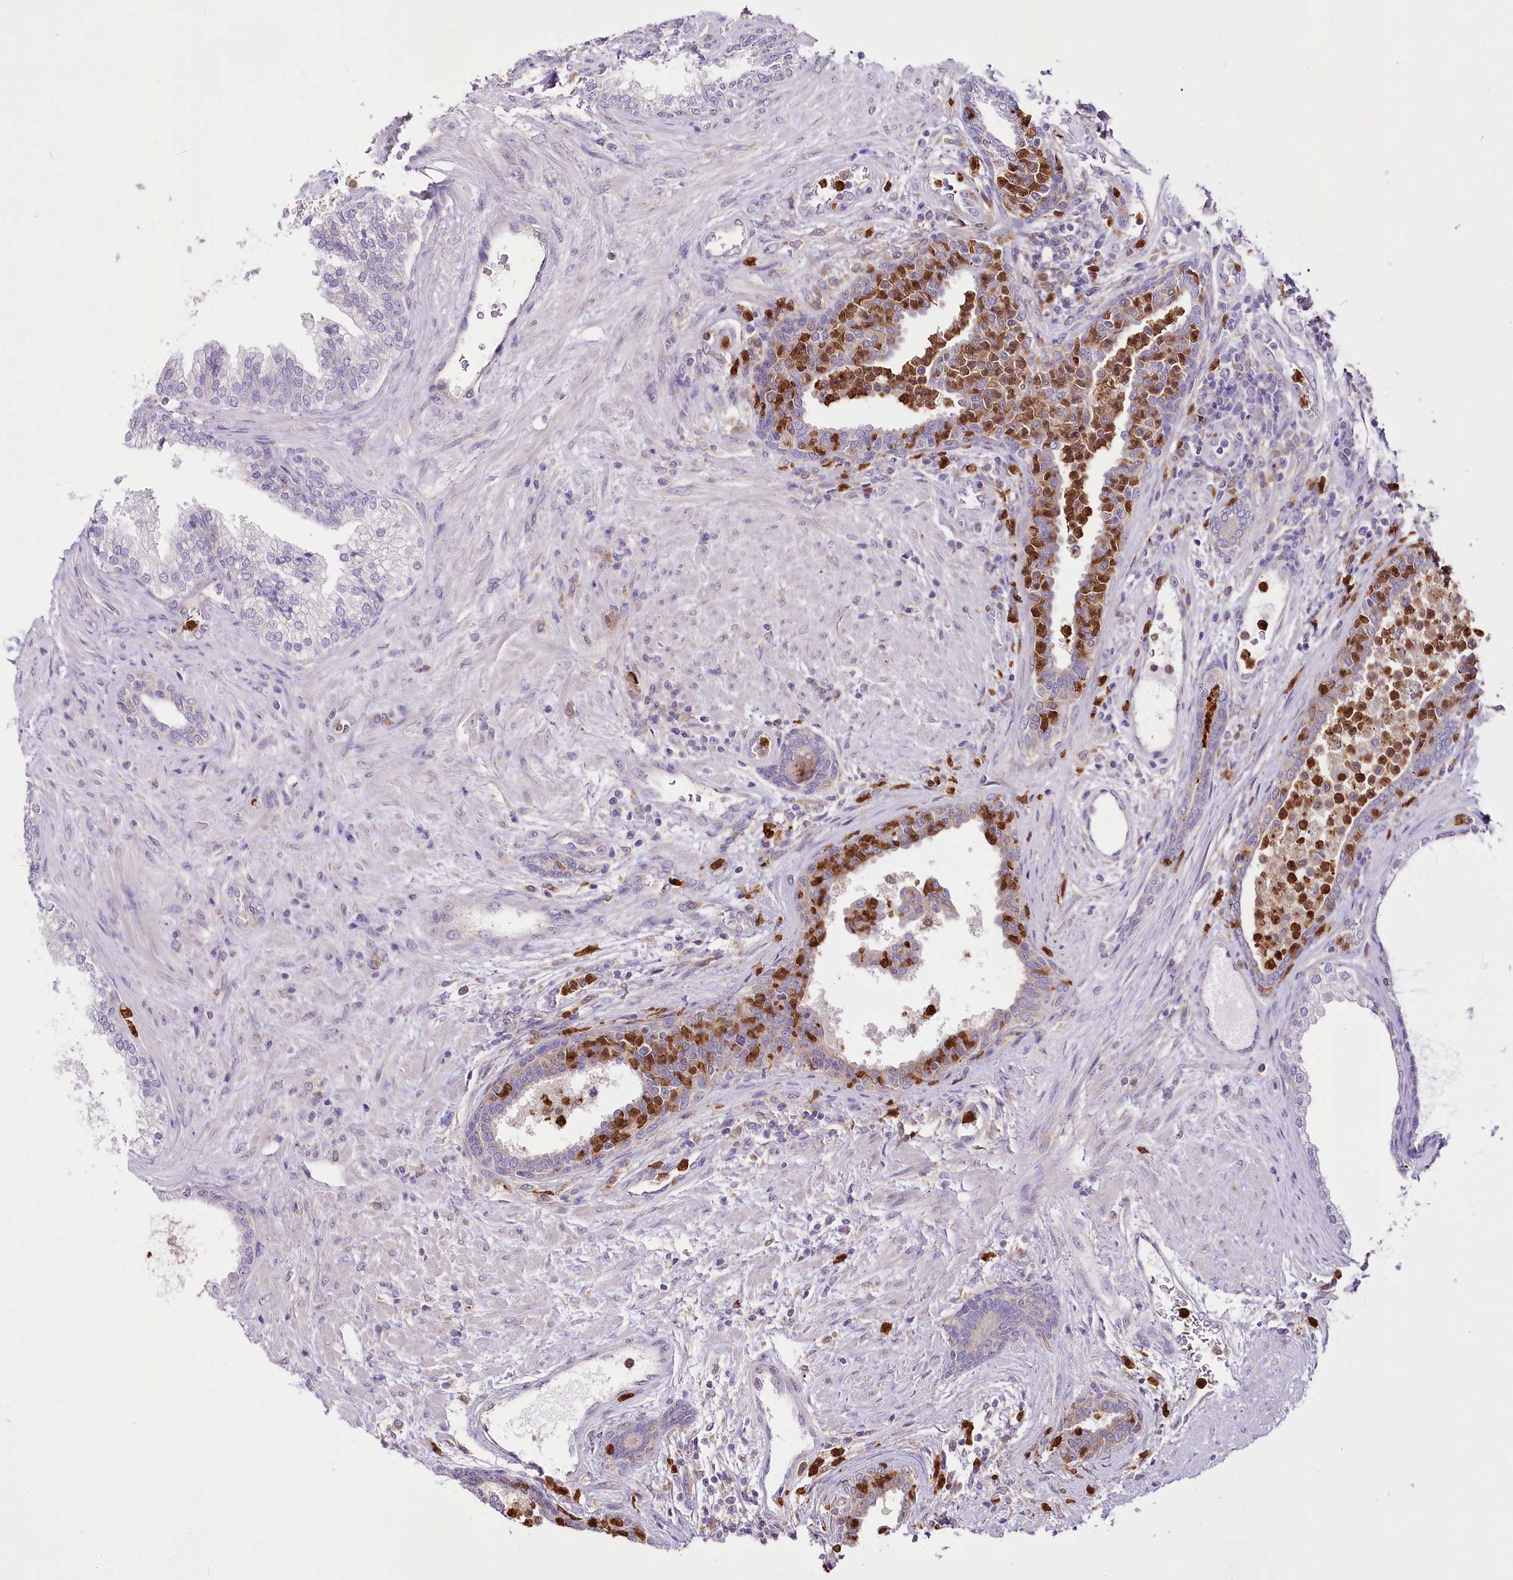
{"staining": {"intensity": "negative", "quantity": "none", "location": "none"}, "tissue": "prostate", "cell_type": "Glandular cells", "image_type": "normal", "snomed": [{"axis": "morphology", "description": "Normal tissue, NOS"}, {"axis": "topography", "description": "Prostate"}], "caption": "This is an immunohistochemistry (IHC) photomicrograph of benign prostate. There is no staining in glandular cells.", "gene": "DPYD", "patient": {"sex": "male", "age": 76}}